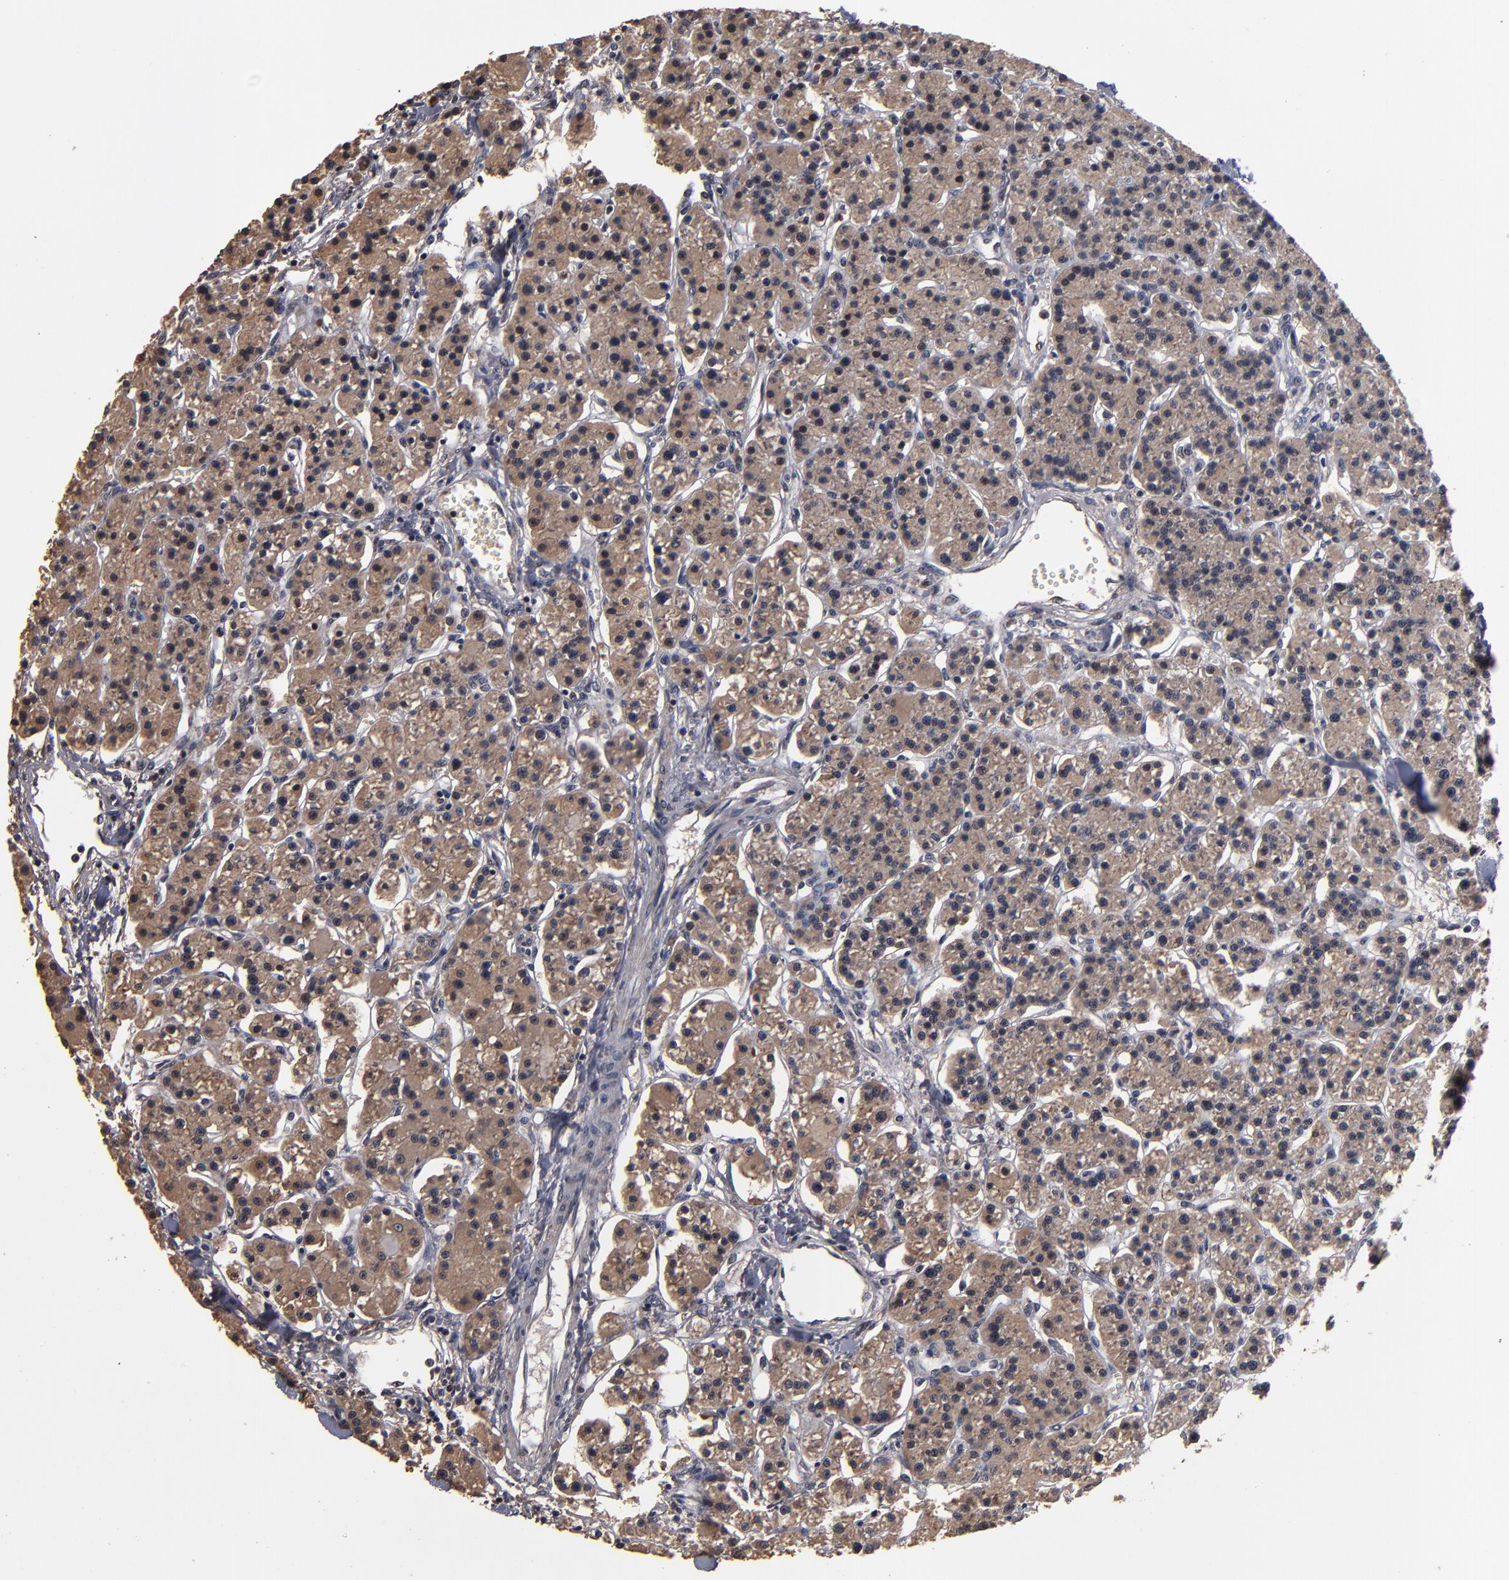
{"staining": {"intensity": "moderate", "quantity": ">75%", "location": "cytoplasmic/membranous"}, "tissue": "parathyroid gland", "cell_type": "Glandular cells", "image_type": "normal", "snomed": [{"axis": "morphology", "description": "Normal tissue, NOS"}, {"axis": "topography", "description": "Parathyroid gland"}], "caption": "Immunohistochemical staining of normal human parathyroid gland shows >75% levels of moderate cytoplasmic/membranous protein expression in about >75% of glandular cells. The protein of interest is shown in brown color, while the nuclei are stained blue.", "gene": "NXF2B", "patient": {"sex": "female", "age": 58}}